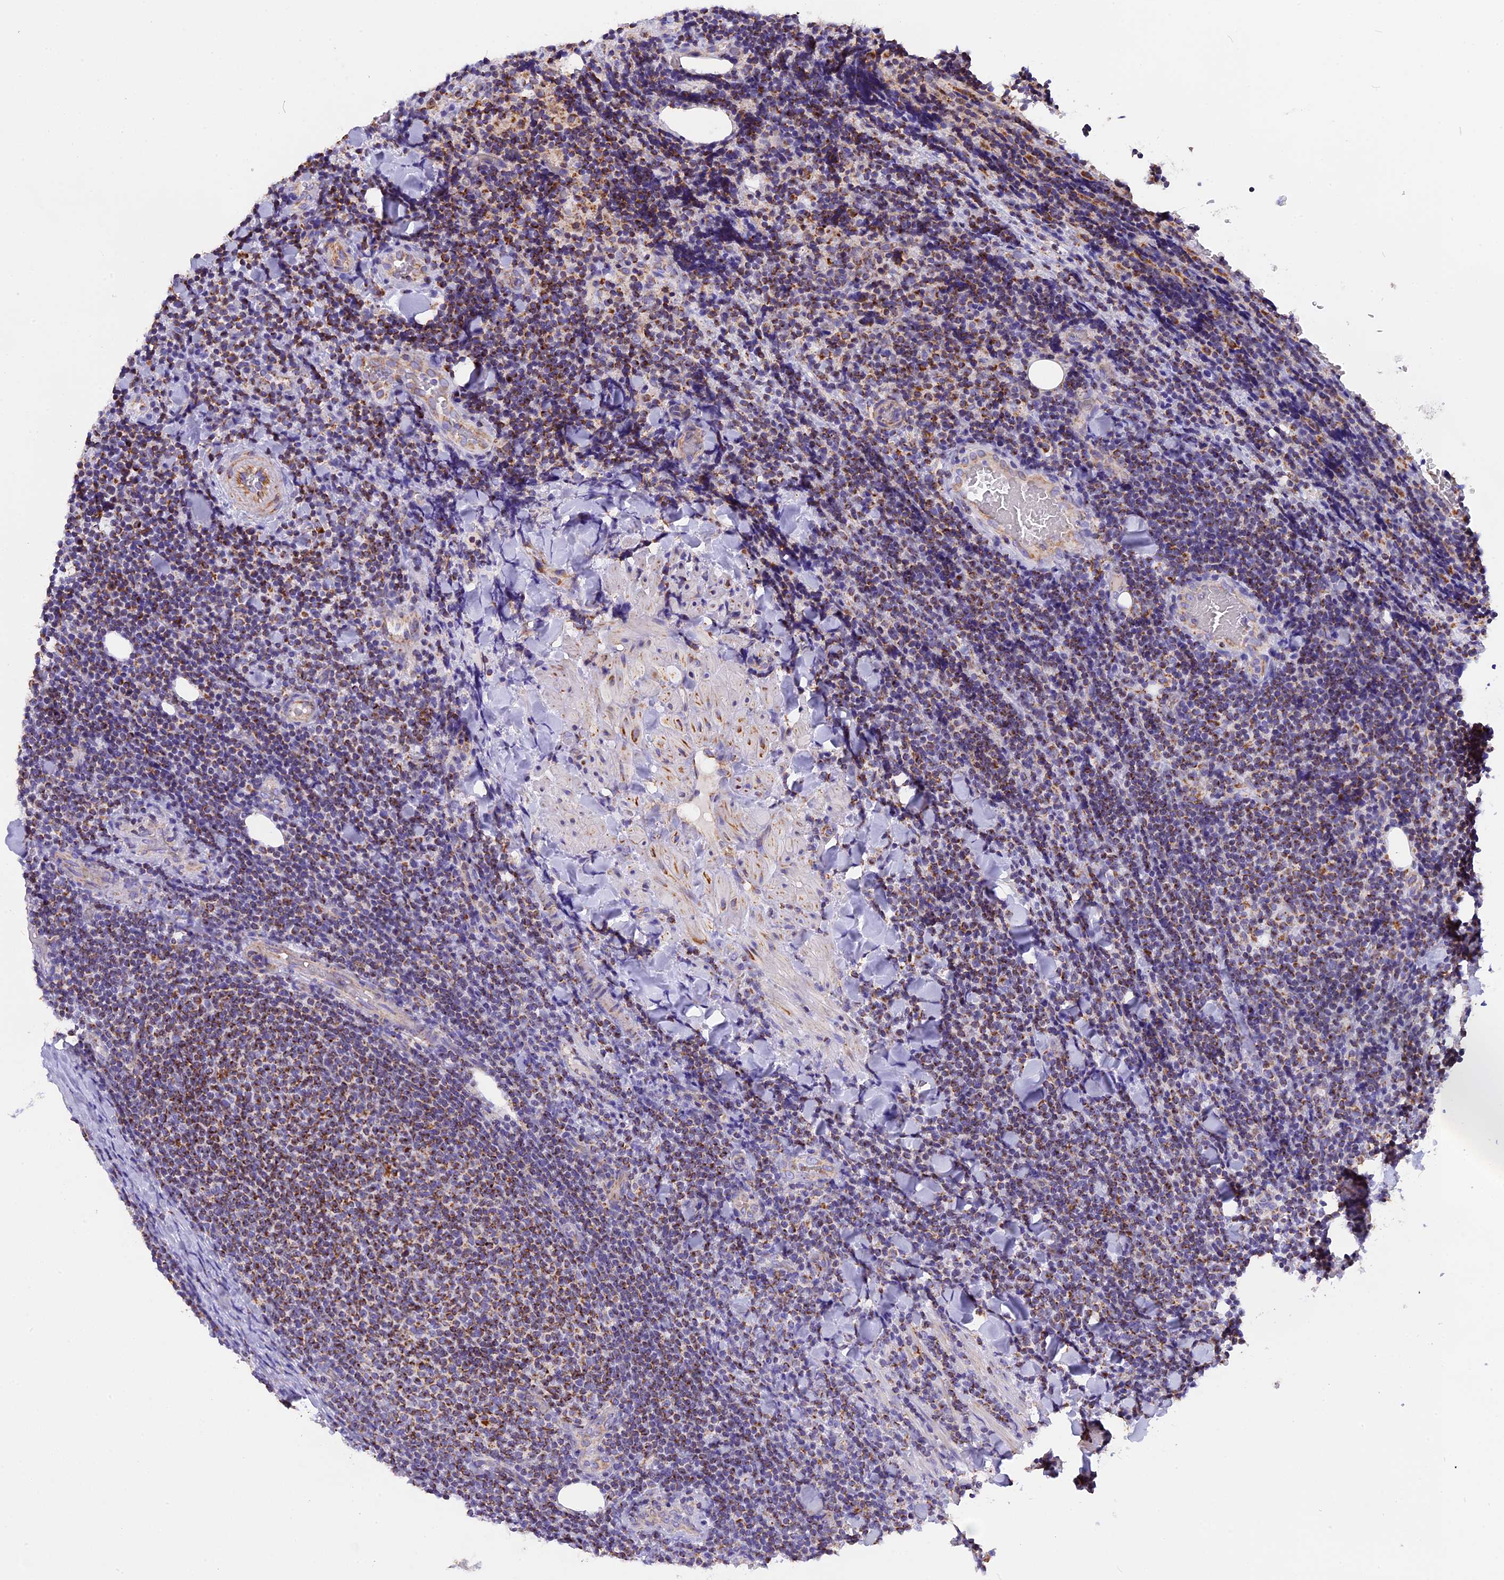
{"staining": {"intensity": "moderate", "quantity": "25%-75%", "location": "cytoplasmic/membranous"}, "tissue": "lymphoma", "cell_type": "Tumor cells", "image_type": "cancer", "snomed": [{"axis": "morphology", "description": "Malignant lymphoma, non-Hodgkin's type, Low grade"}, {"axis": "topography", "description": "Lymph node"}], "caption": "Protein staining shows moderate cytoplasmic/membranous staining in approximately 25%-75% of tumor cells in malignant lymphoma, non-Hodgkin's type (low-grade).", "gene": "VDAC2", "patient": {"sex": "male", "age": 66}}